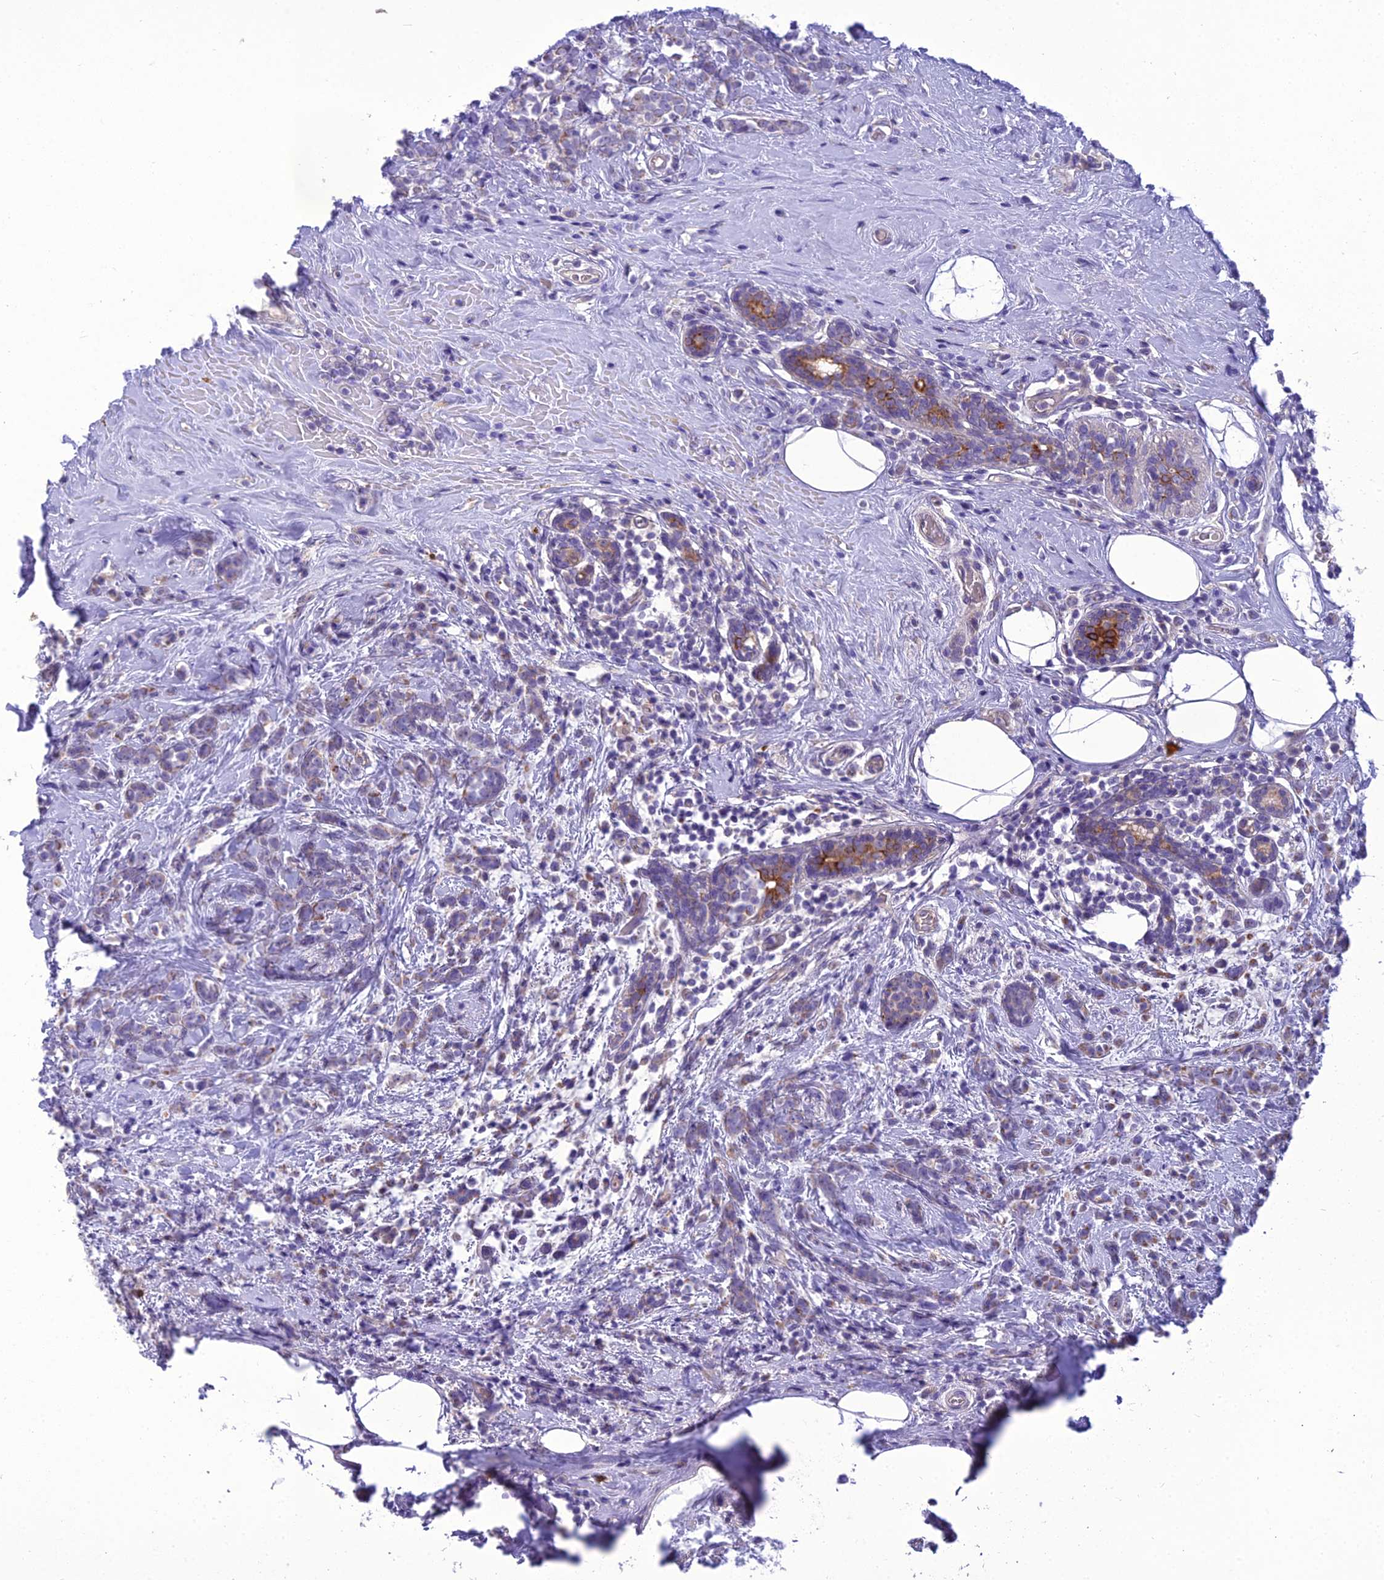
{"staining": {"intensity": "weak", "quantity": "<25%", "location": "cytoplasmic/membranous"}, "tissue": "breast cancer", "cell_type": "Tumor cells", "image_type": "cancer", "snomed": [{"axis": "morphology", "description": "Lobular carcinoma"}, {"axis": "topography", "description": "Breast"}], "caption": "A high-resolution micrograph shows immunohistochemistry staining of lobular carcinoma (breast), which demonstrates no significant staining in tumor cells.", "gene": "SCRT1", "patient": {"sex": "female", "age": 58}}